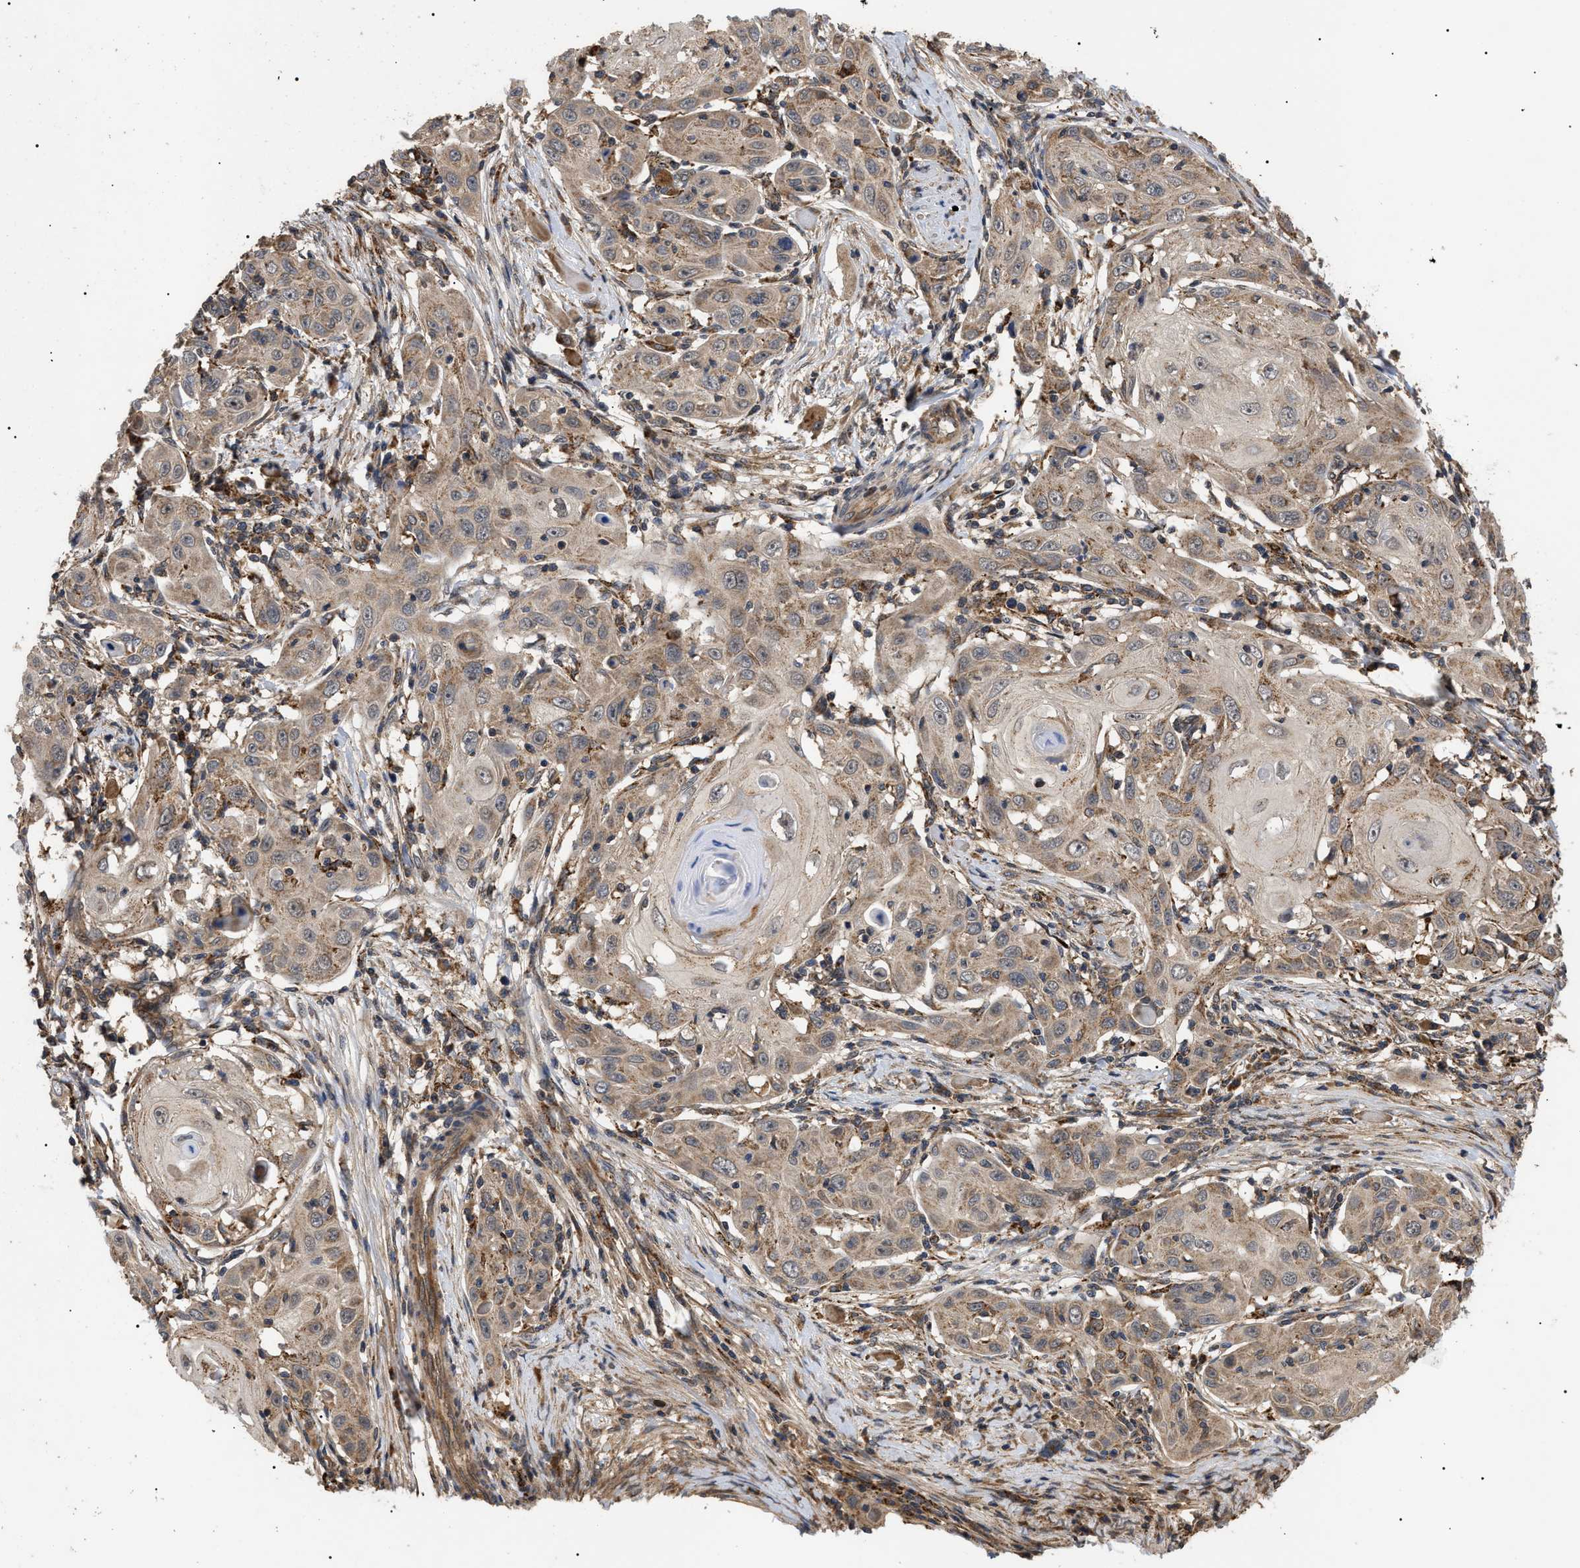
{"staining": {"intensity": "weak", "quantity": ">75%", "location": "cytoplasmic/membranous"}, "tissue": "skin cancer", "cell_type": "Tumor cells", "image_type": "cancer", "snomed": [{"axis": "morphology", "description": "Squamous cell carcinoma, NOS"}, {"axis": "topography", "description": "Skin"}], "caption": "The immunohistochemical stain labels weak cytoplasmic/membranous expression in tumor cells of skin cancer (squamous cell carcinoma) tissue.", "gene": "ASTL", "patient": {"sex": "female", "age": 88}}